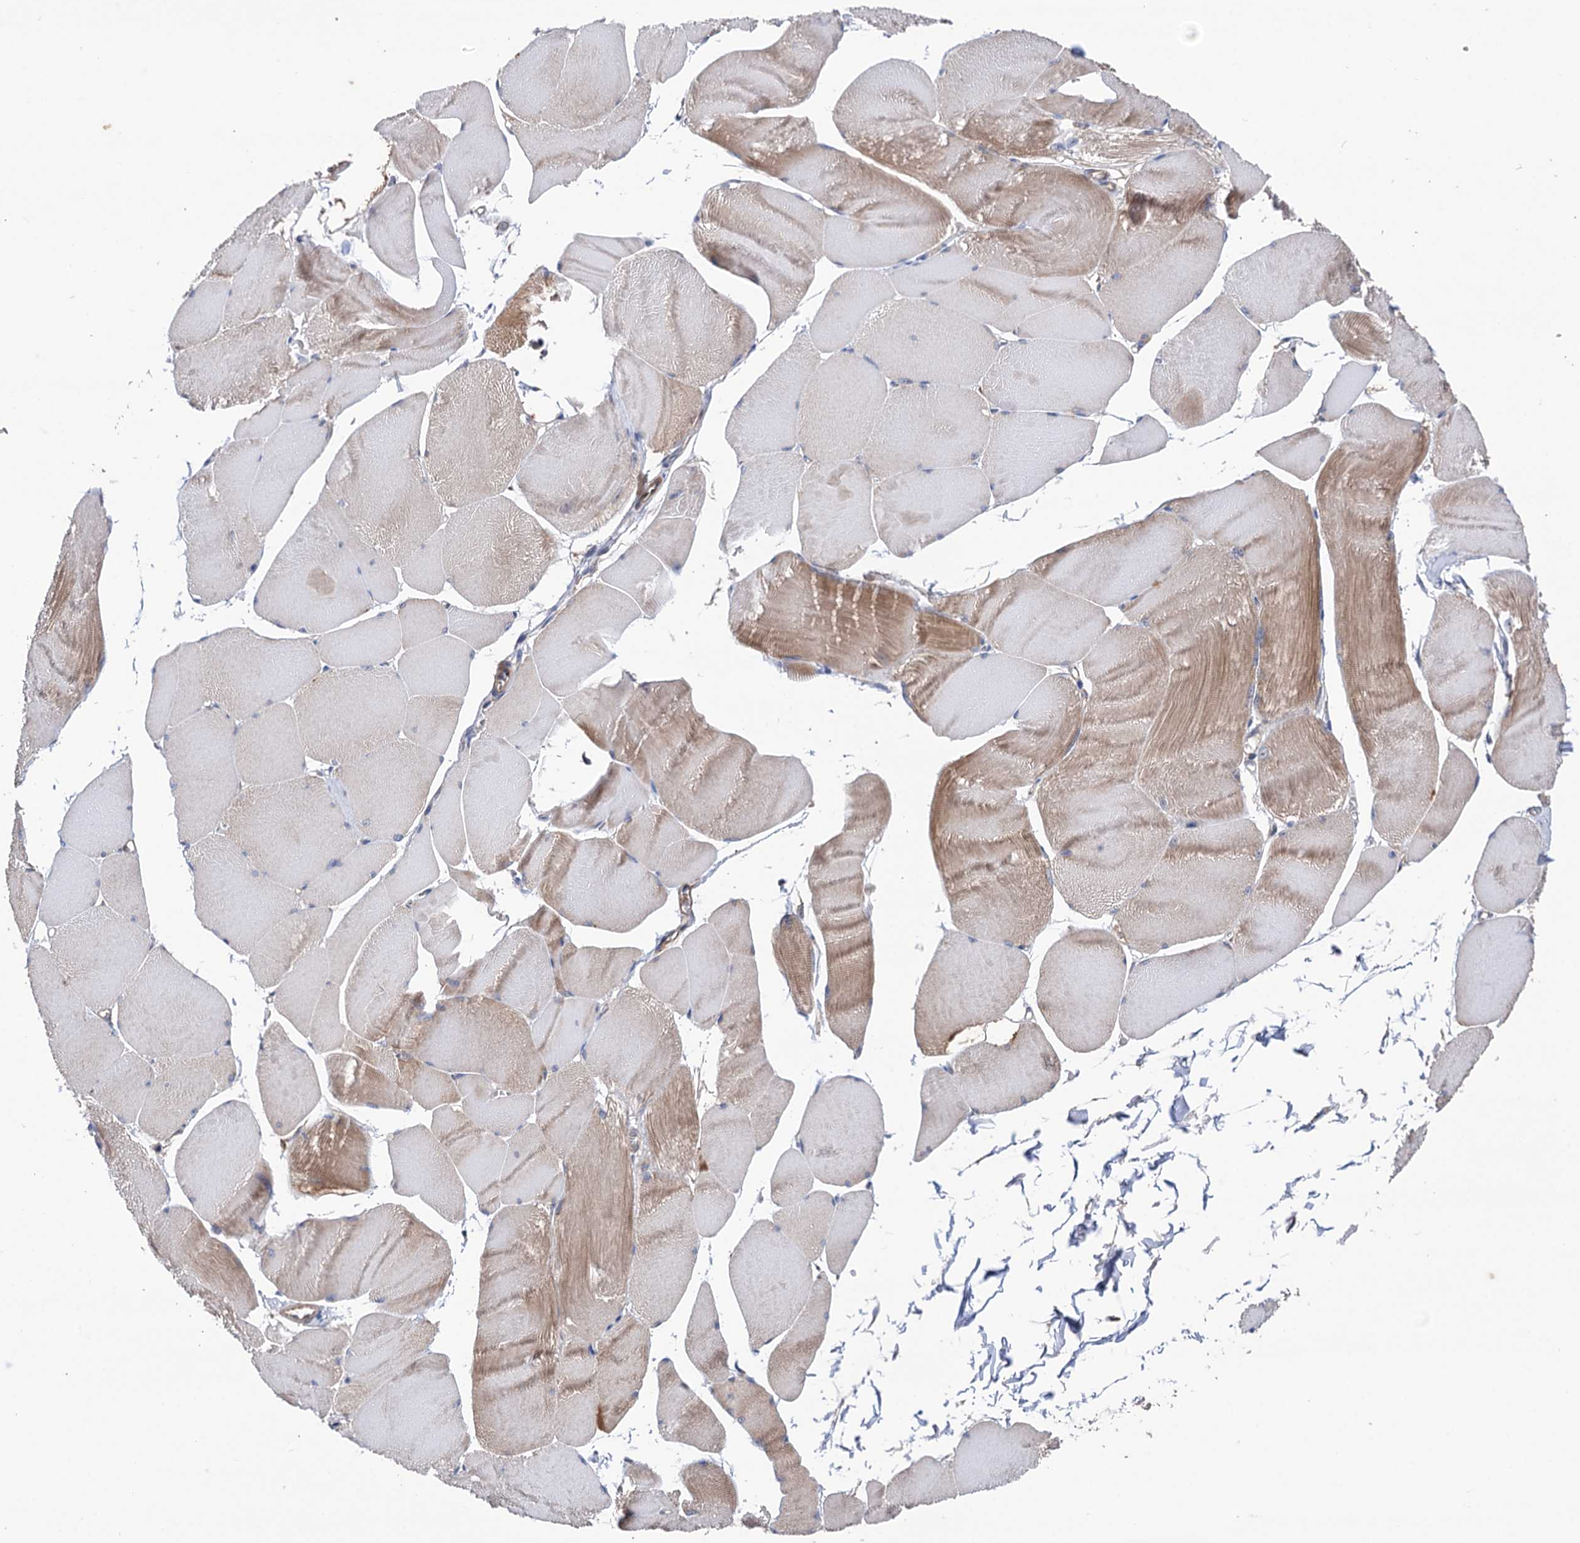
{"staining": {"intensity": "moderate", "quantity": "25%-75%", "location": "cytoplasmic/membranous"}, "tissue": "skeletal muscle", "cell_type": "Myocytes", "image_type": "normal", "snomed": [{"axis": "morphology", "description": "Normal tissue, NOS"}, {"axis": "morphology", "description": "Basal cell carcinoma"}, {"axis": "topography", "description": "Skeletal muscle"}], "caption": "Protein staining displays moderate cytoplasmic/membranous expression in about 25%-75% of myocytes in benign skeletal muscle.", "gene": "SUCLA2", "patient": {"sex": "female", "age": 64}}